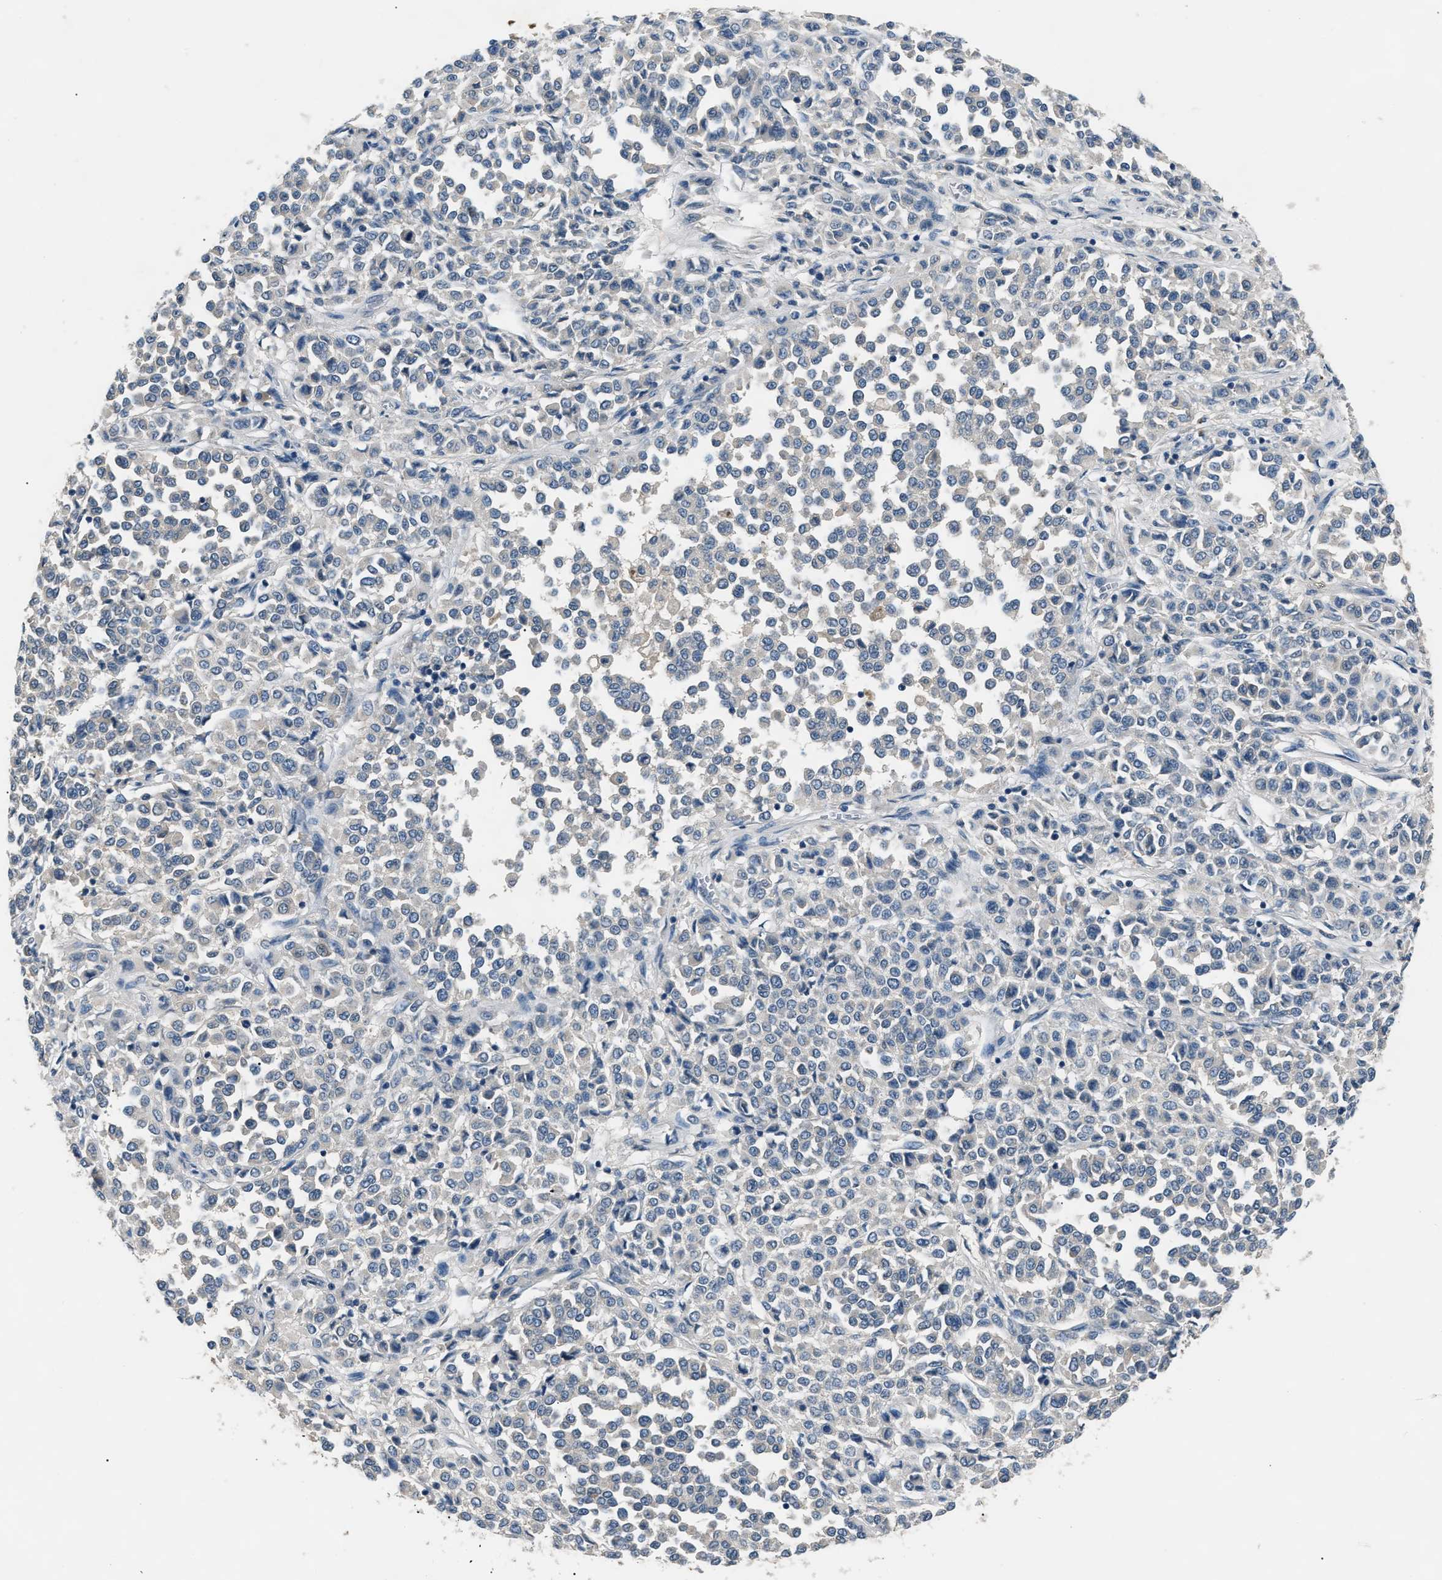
{"staining": {"intensity": "negative", "quantity": "none", "location": "none"}, "tissue": "melanoma", "cell_type": "Tumor cells", "image_type": "cancer", "snomed": [{"axis": "morphology", "description": "Malignant melanoma, Metastatic site"}, {"axis": "topography", "description": "Pancreas"}], "caption": "Melanoma stained for a protein using immunohistochemistry (IHC) displays no staining tumor cells.", "gene": "INHA", "patient": {"sex": "female", "age": 30}}